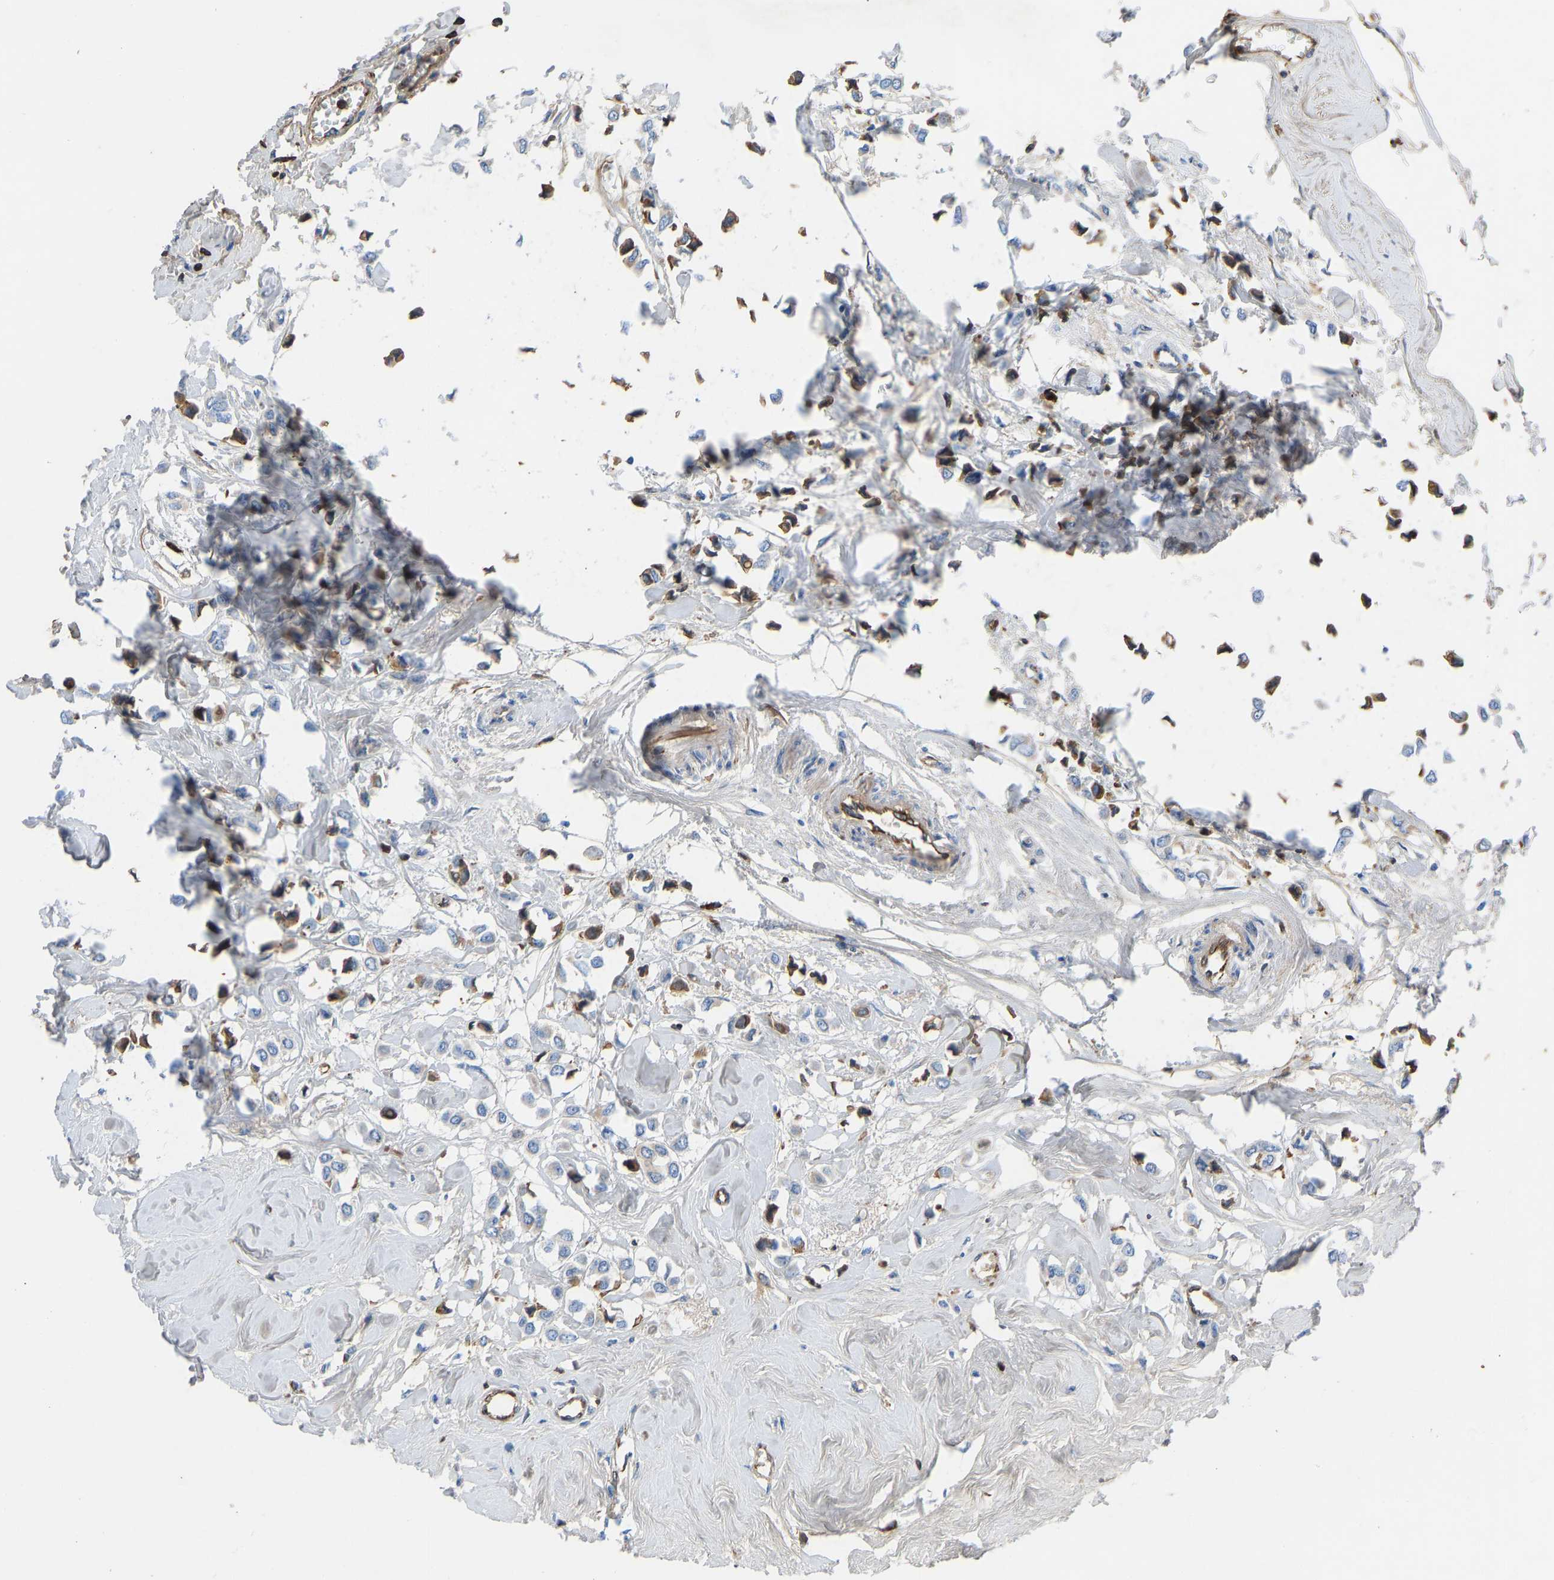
{"staining": {"intensity": "negative", "quantity": "none", "location": "none"}, "tissue": "breast cancer", "cell_type": "Tumor cells", "image_type": "cancer", "snomed": [{"axis": "morphology", "description": "Lobular carcinoma"}, {"axis": "topography", "description": "Breast"}], "caption": "IHC histopathology image of breast lobular carcinoma stained for a protein (brown), which demonstrates no expression in tumor cells. (Immunohistochemistry, brightfield microscopy, high magnification).", "gene": "HSPG2", "patient": {"sex": "female", "age": 51}}